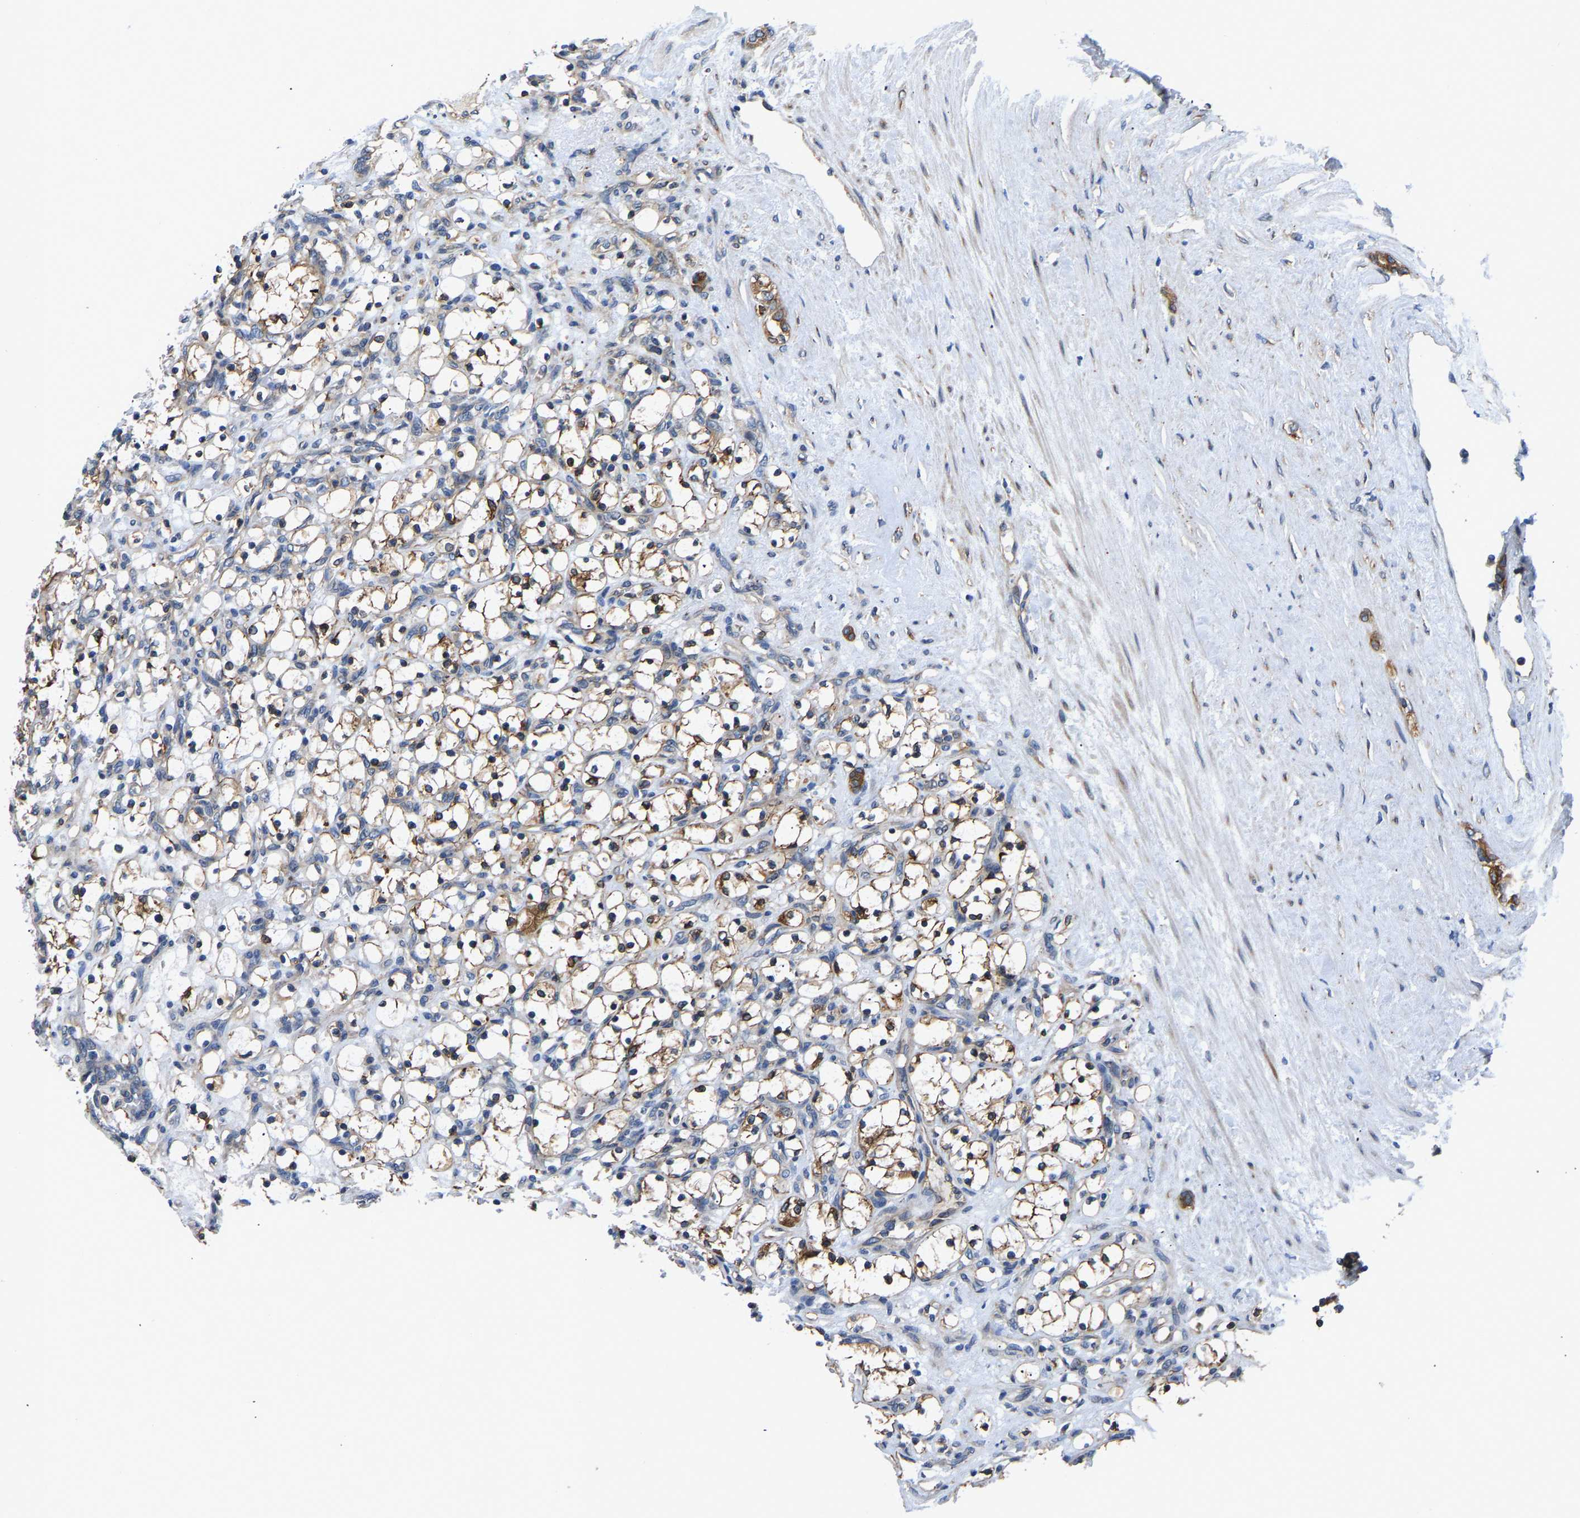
{"staining": {"intensity": "moderate", "quantity": ">75%", "location": "cytoplasmic/membranous"}, "tissue": "renal cancer", "cell_type": "Tumor cells", "image_type": "cancer", "snomed": [{"axis": "morphology", "description": "Adenocarcinoma, NOS"}, {"axis": "topography", "description": "Kidney"}], "caption": "The image exhibits immunohistochemical staining of adenocarcinoma (renal). There is moderate cytoplasmic/membranous positivity is appreciated in approximately >75% of tumor cells. Ihc stains the protein in brown and the nuclei are stained blue.", "gene": "ARL6IP5", "patient": {"sex": "female", "age": 69}}